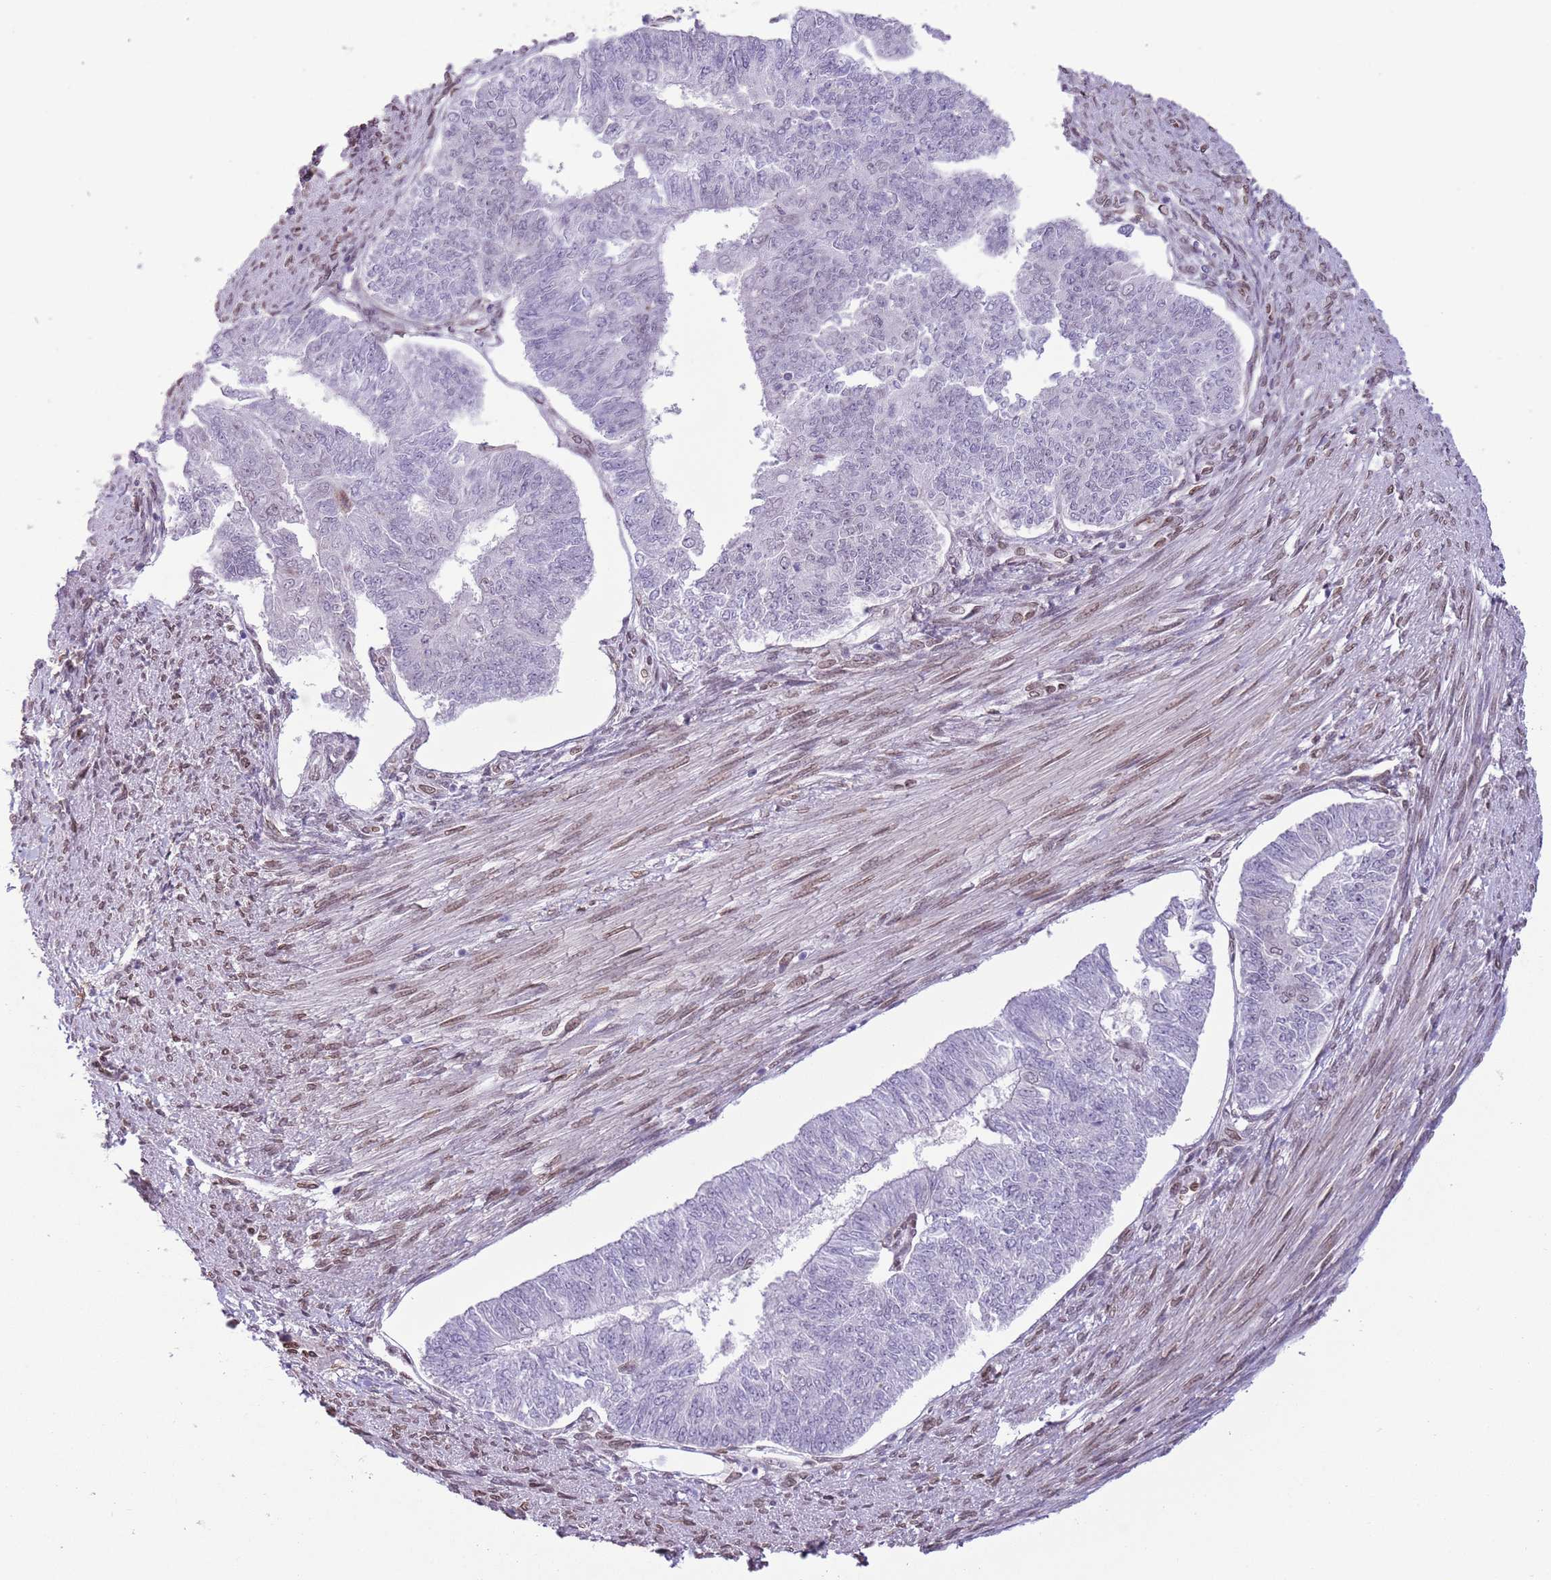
{"staining": {"intensity": "negative", "quantity": "none", "location": "none"}, "tissue": "endometrial cancer", "cell_type": "Tumor cells", "image_type": "cancer", "snomed": [{"axis": "morphology", "description": "Adenocarcinoma, NOS"}, {"axis": "topography", "description": "Endometrium"}], "caption": "Micrograph shows no significant protein staining in tumor cells of adenocarcinoma (endometrial).", "gene": "ZGLP1", "patient": {"sex": "female", "age": 32}}